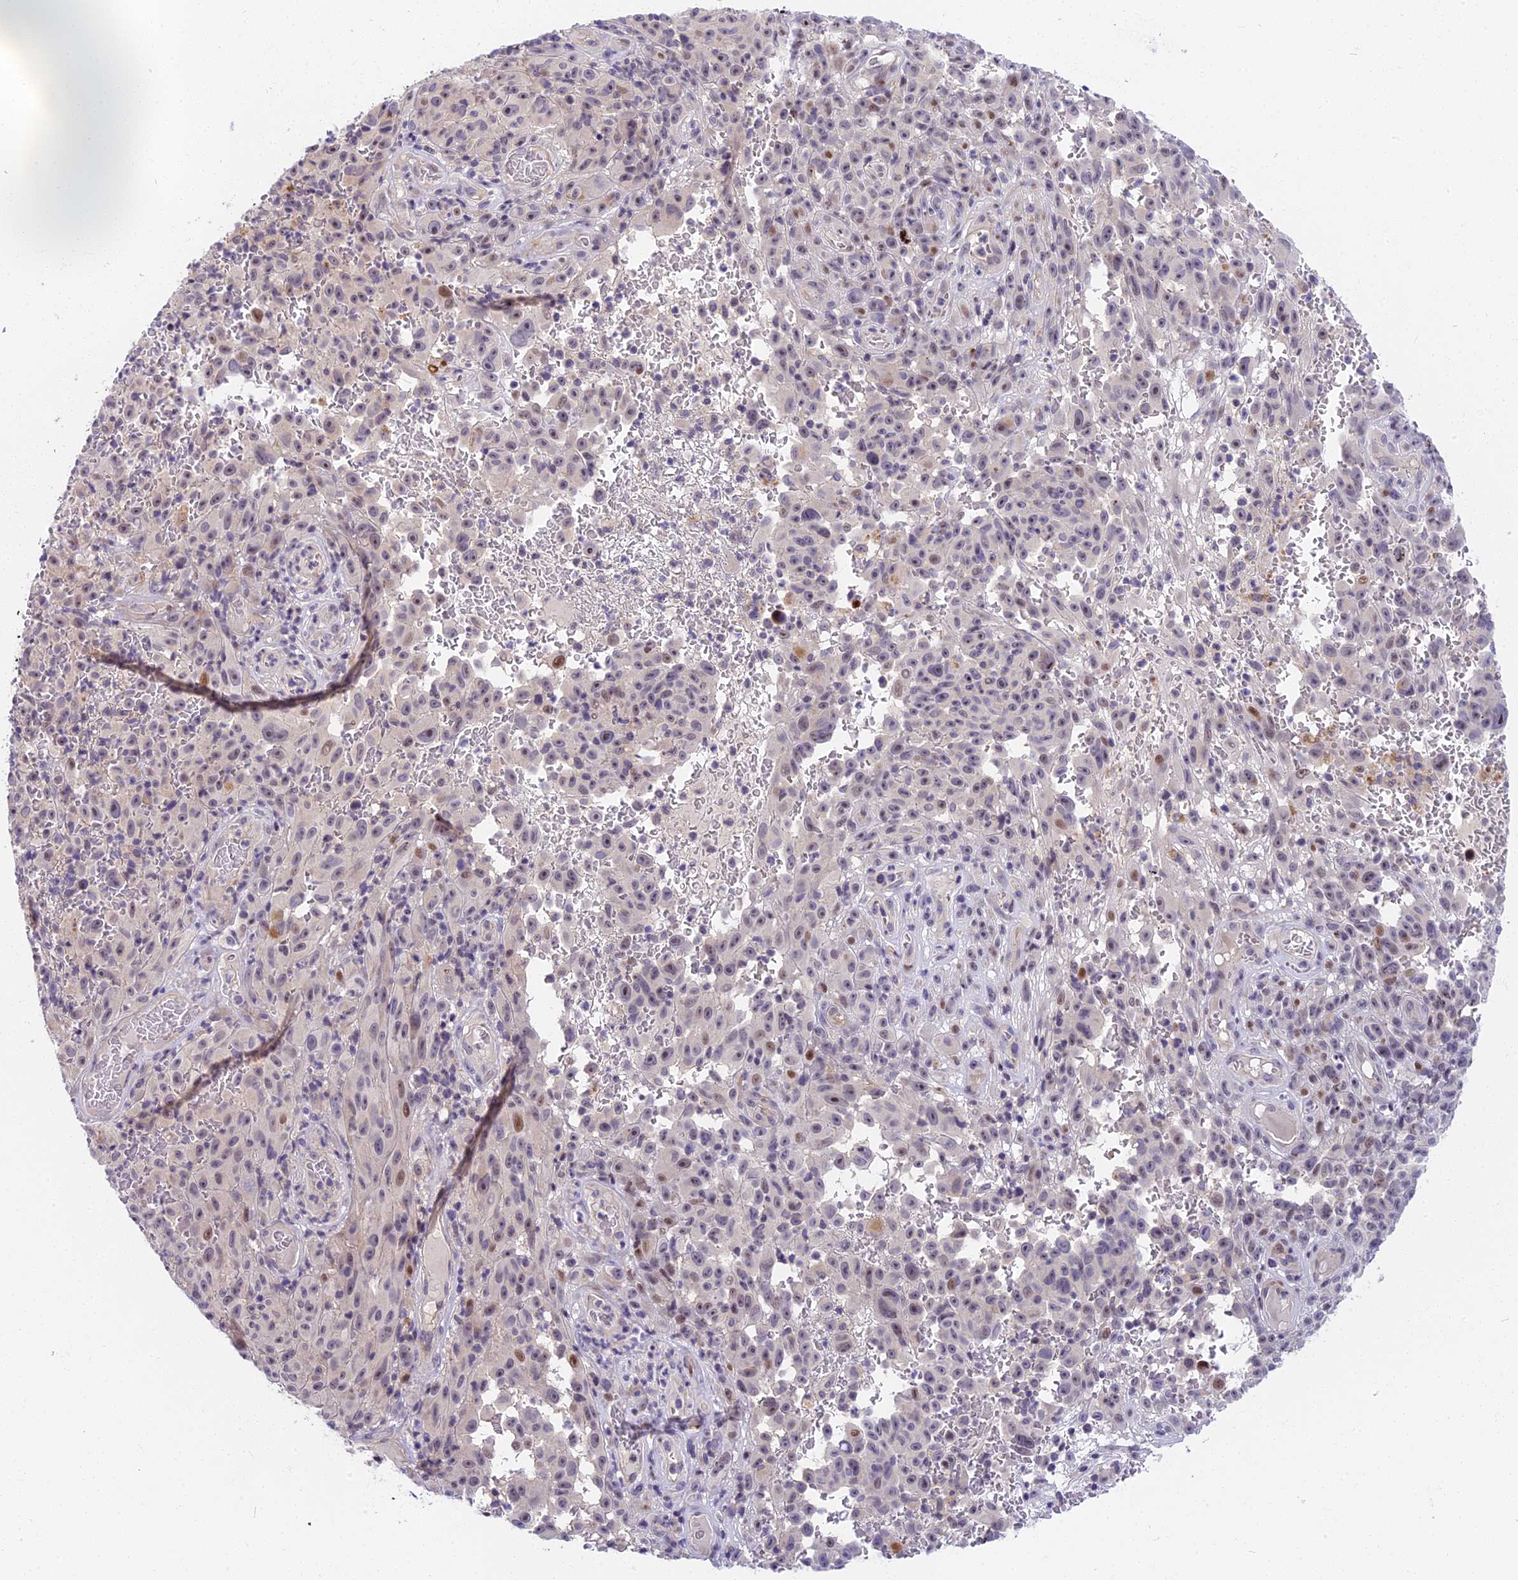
{"staining": {"intensity": "negative", "quantity": "none", "location": "none"}, "tissue": "melanoma", "cell_type": "Tumor cells", "image_type": "cancer", "snomed": [{"axis": "morphology", "description": "Malignant melanoma, NOS"}, {"axis": "topography", "description": "Skin"}], "caption": "Melanoma was stained to show a protein in brown. There is no significant positivity in tumor cells.", "gene": "MIDN", "patient": {"sex": "female", "age": 82}}